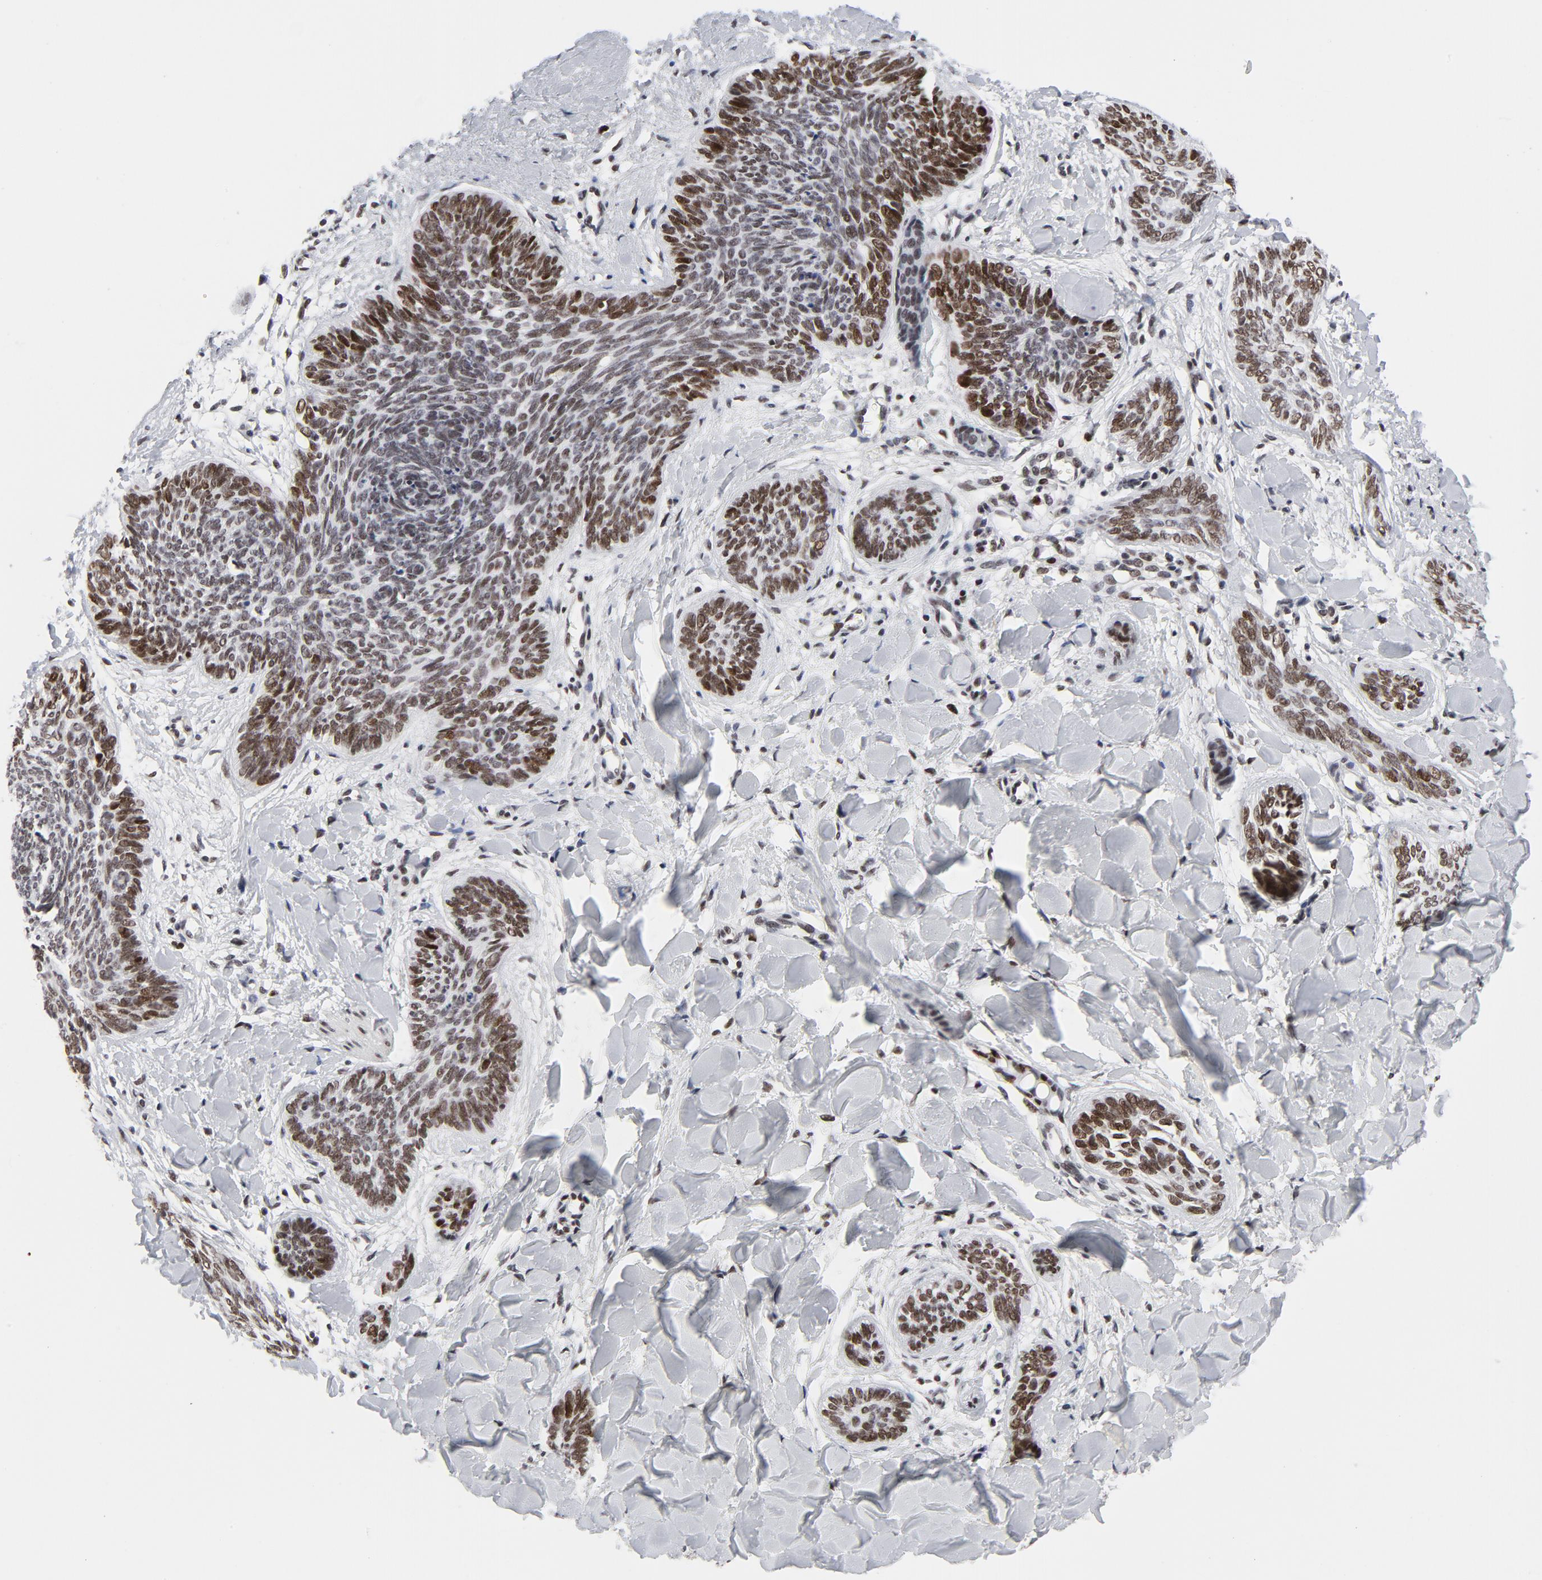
{"staining": {"intensity": "moderate", "quantity": "25%-75%", "location": "nuclear"}, "tissue": "skin cancer", "cell_type": "Tumor cells", "image_type": "cancer", "snomed": [{"axis": "morphology", "description": "Basal cell carcinoma"}, {"axis": "topography", "description": "Skin"}], "caption": "Immunohistochemical staining of human basal cell carcinoma (skin) shows medium levels of moderate nuclear expression in approximately 25%-75% of tumor cells.", "gene": "RFC4", "patient": {"sex": "female", "age": 81}}